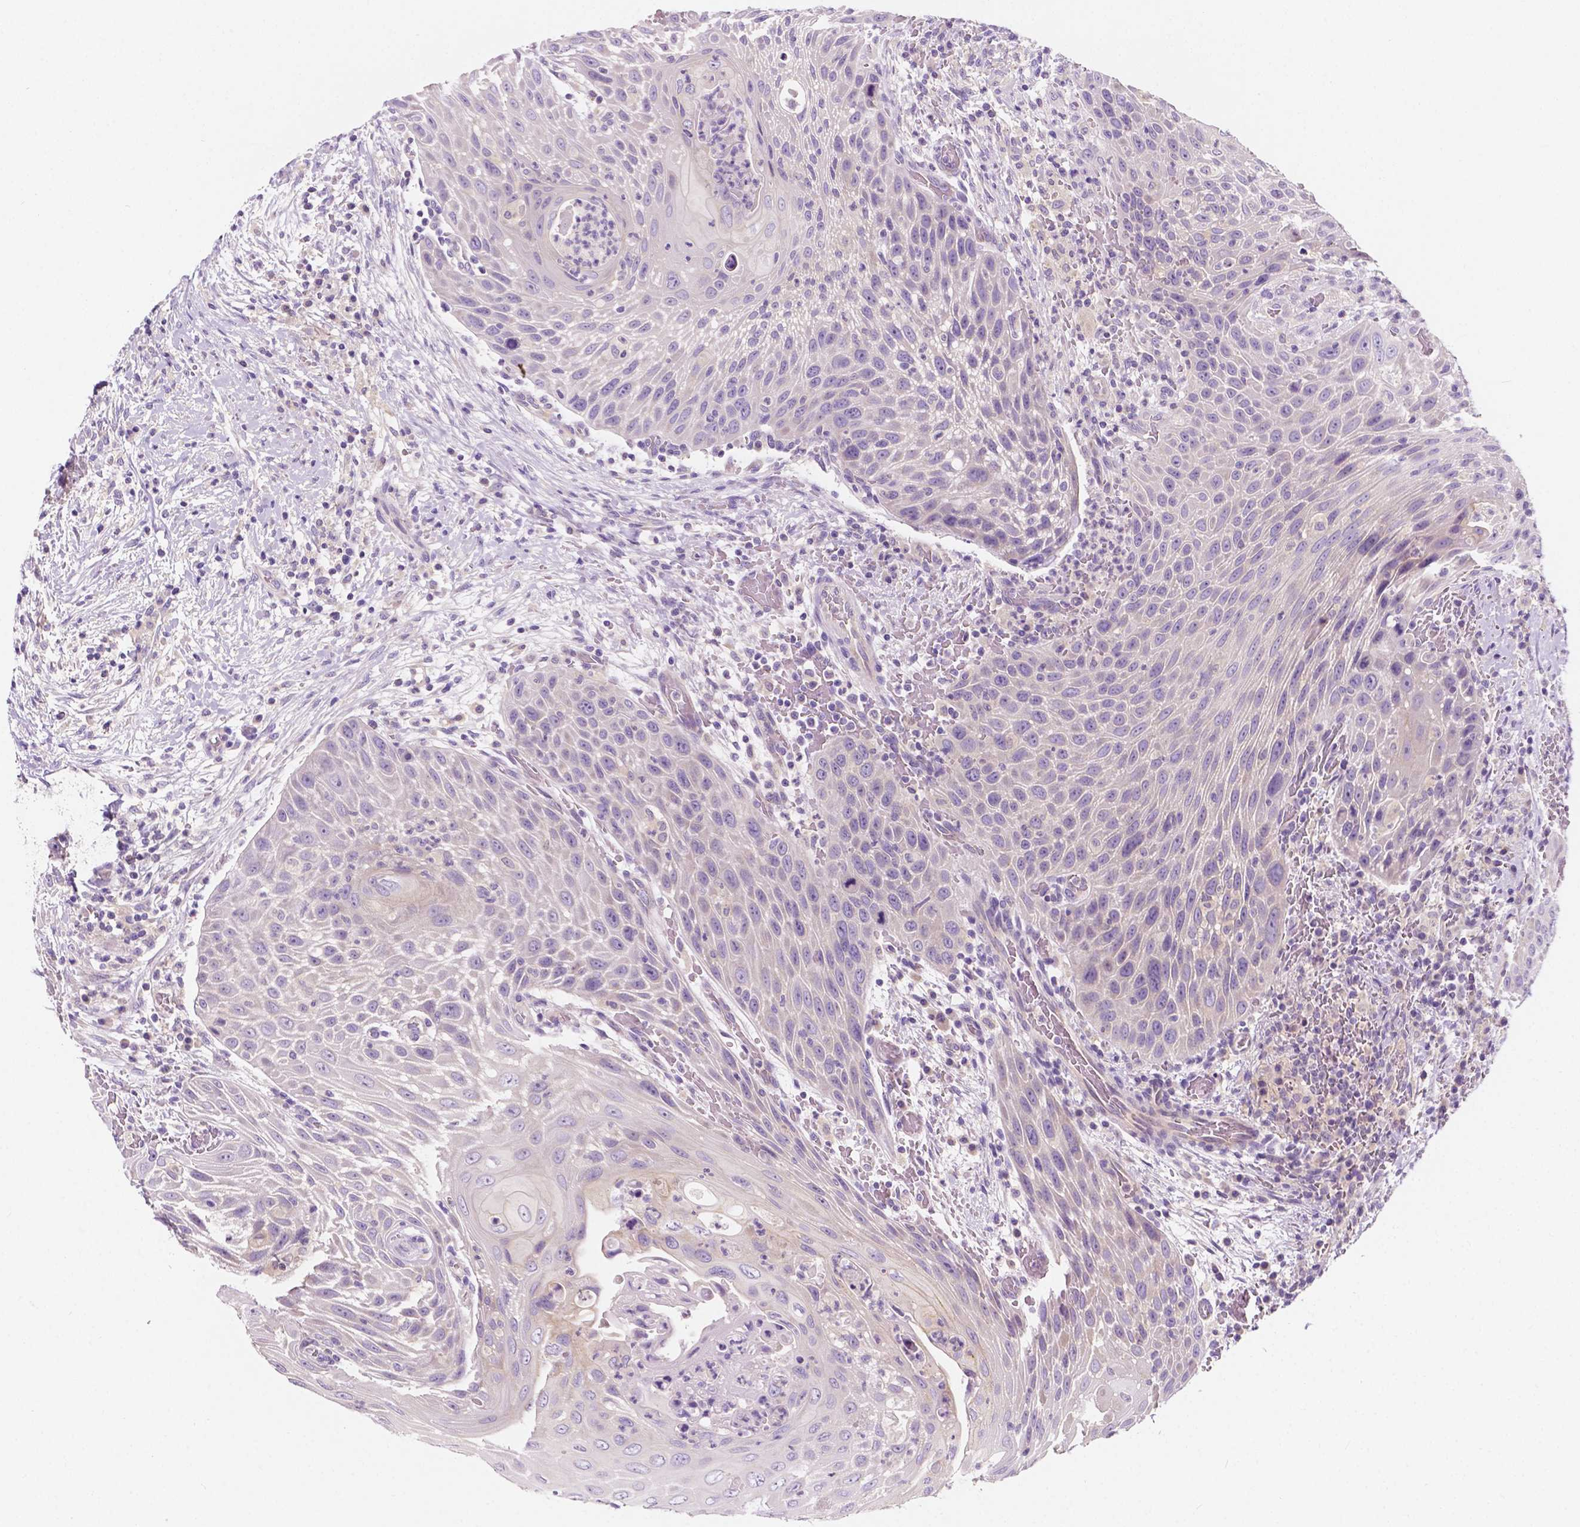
{"staining": {"intensity": "negative", "quantity": "none", "location": "none"}, "tissue": "head and neck cancer", "cell_type": "Tumor cells", "image_type": "cancer", "snomed": [{"axis": "morphology", "description": "Squamous cell carcinoma, NOS"}, {"axis": "topography", "description": "Head-Neck"}], "caption": "This is an IHC histopathology image of head and neck cancer. There is no positivity in tumor cells.", "gene": "SIRT2", "patient": {"sex": "male", "age": 69}}